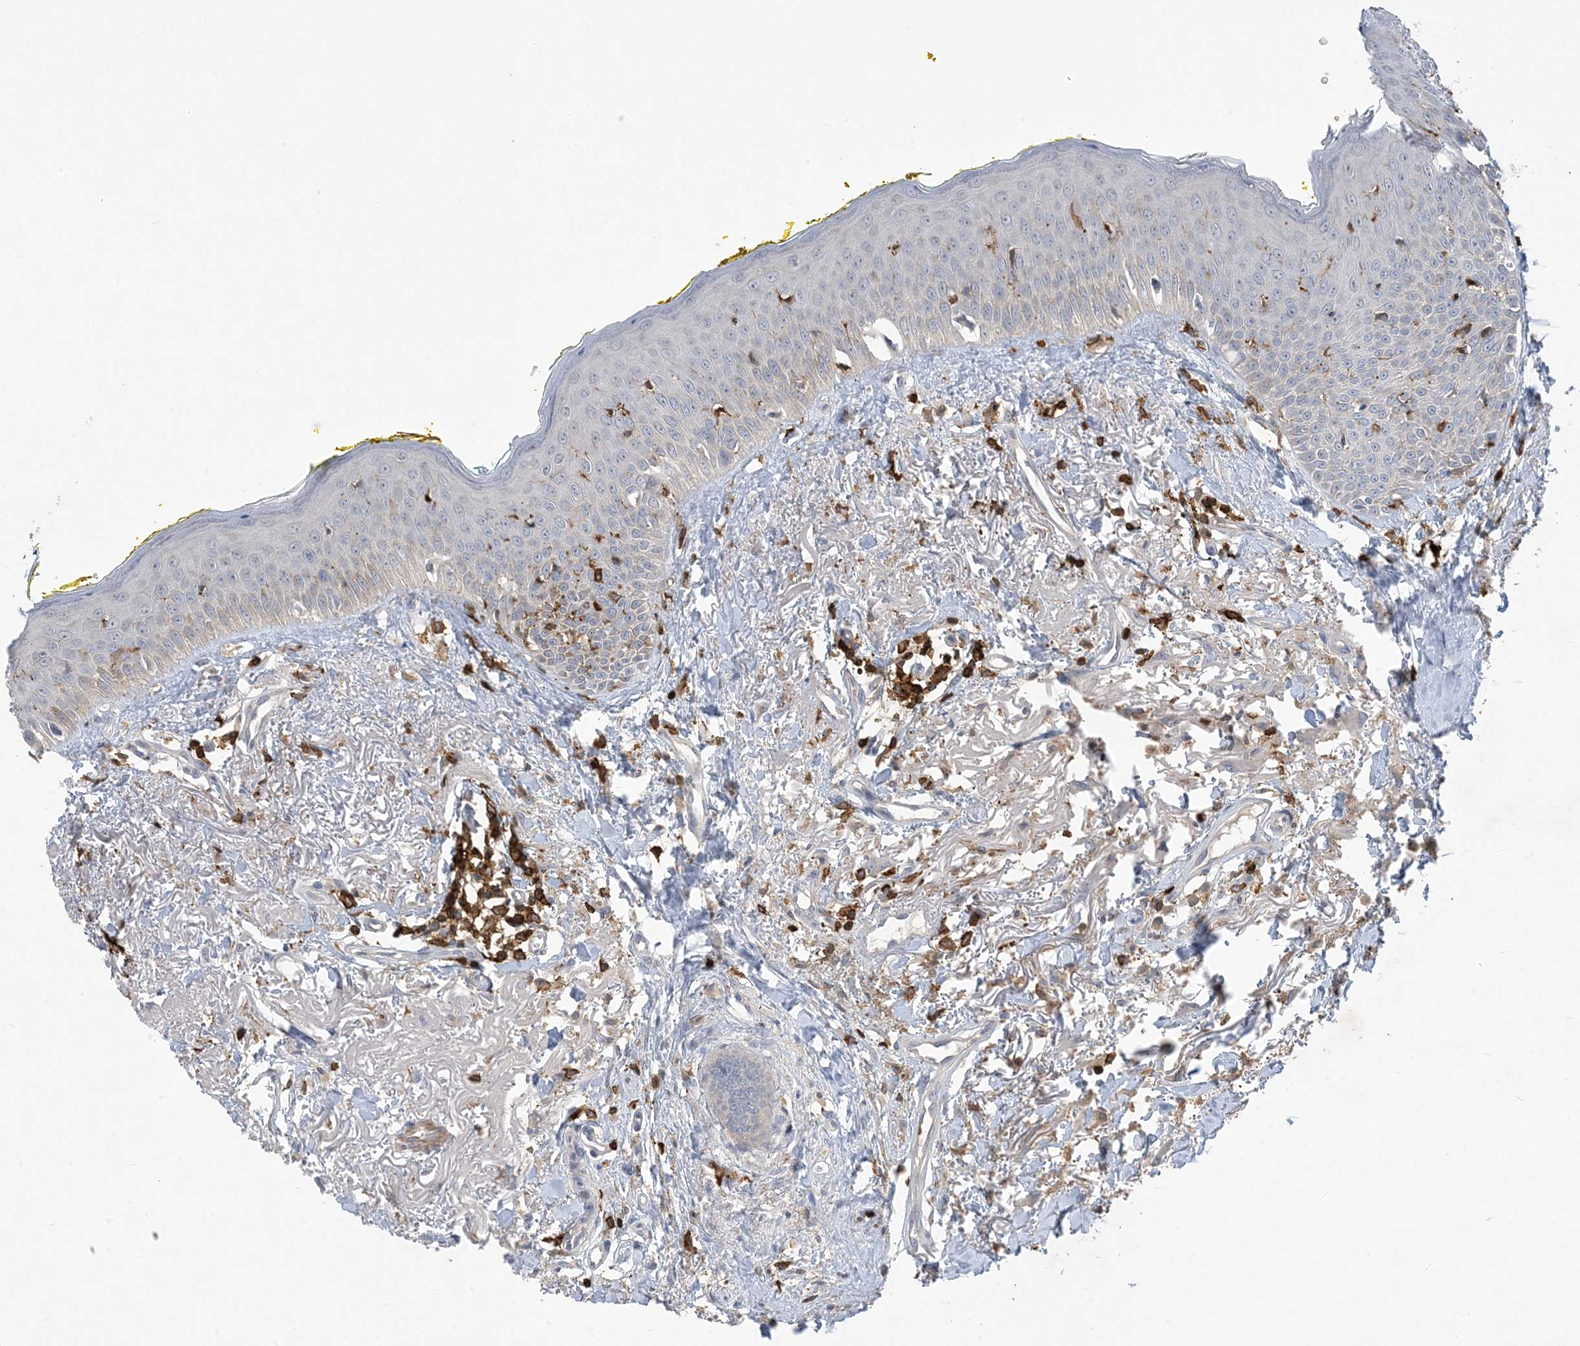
{"staining": {"intensity": "weak", "quantity": "<25%", "location": "cytoplasmic/membranous"}, "tissue": "oral mucosa", "cell_type": "Squamous epithelial cells", "image_type": "normal", "snomed": [{"axis": "morphology", "description": "Normal tissue, NOS"}, {"axis": "topography", "description": "Oral tissue"}], "caption": "Human oral mucosa stained for a protein using IHC demonstrates no expression in squamous epithelial cells.", "gene": "AK9", "patient": {"sex": "female", "age": 70}}